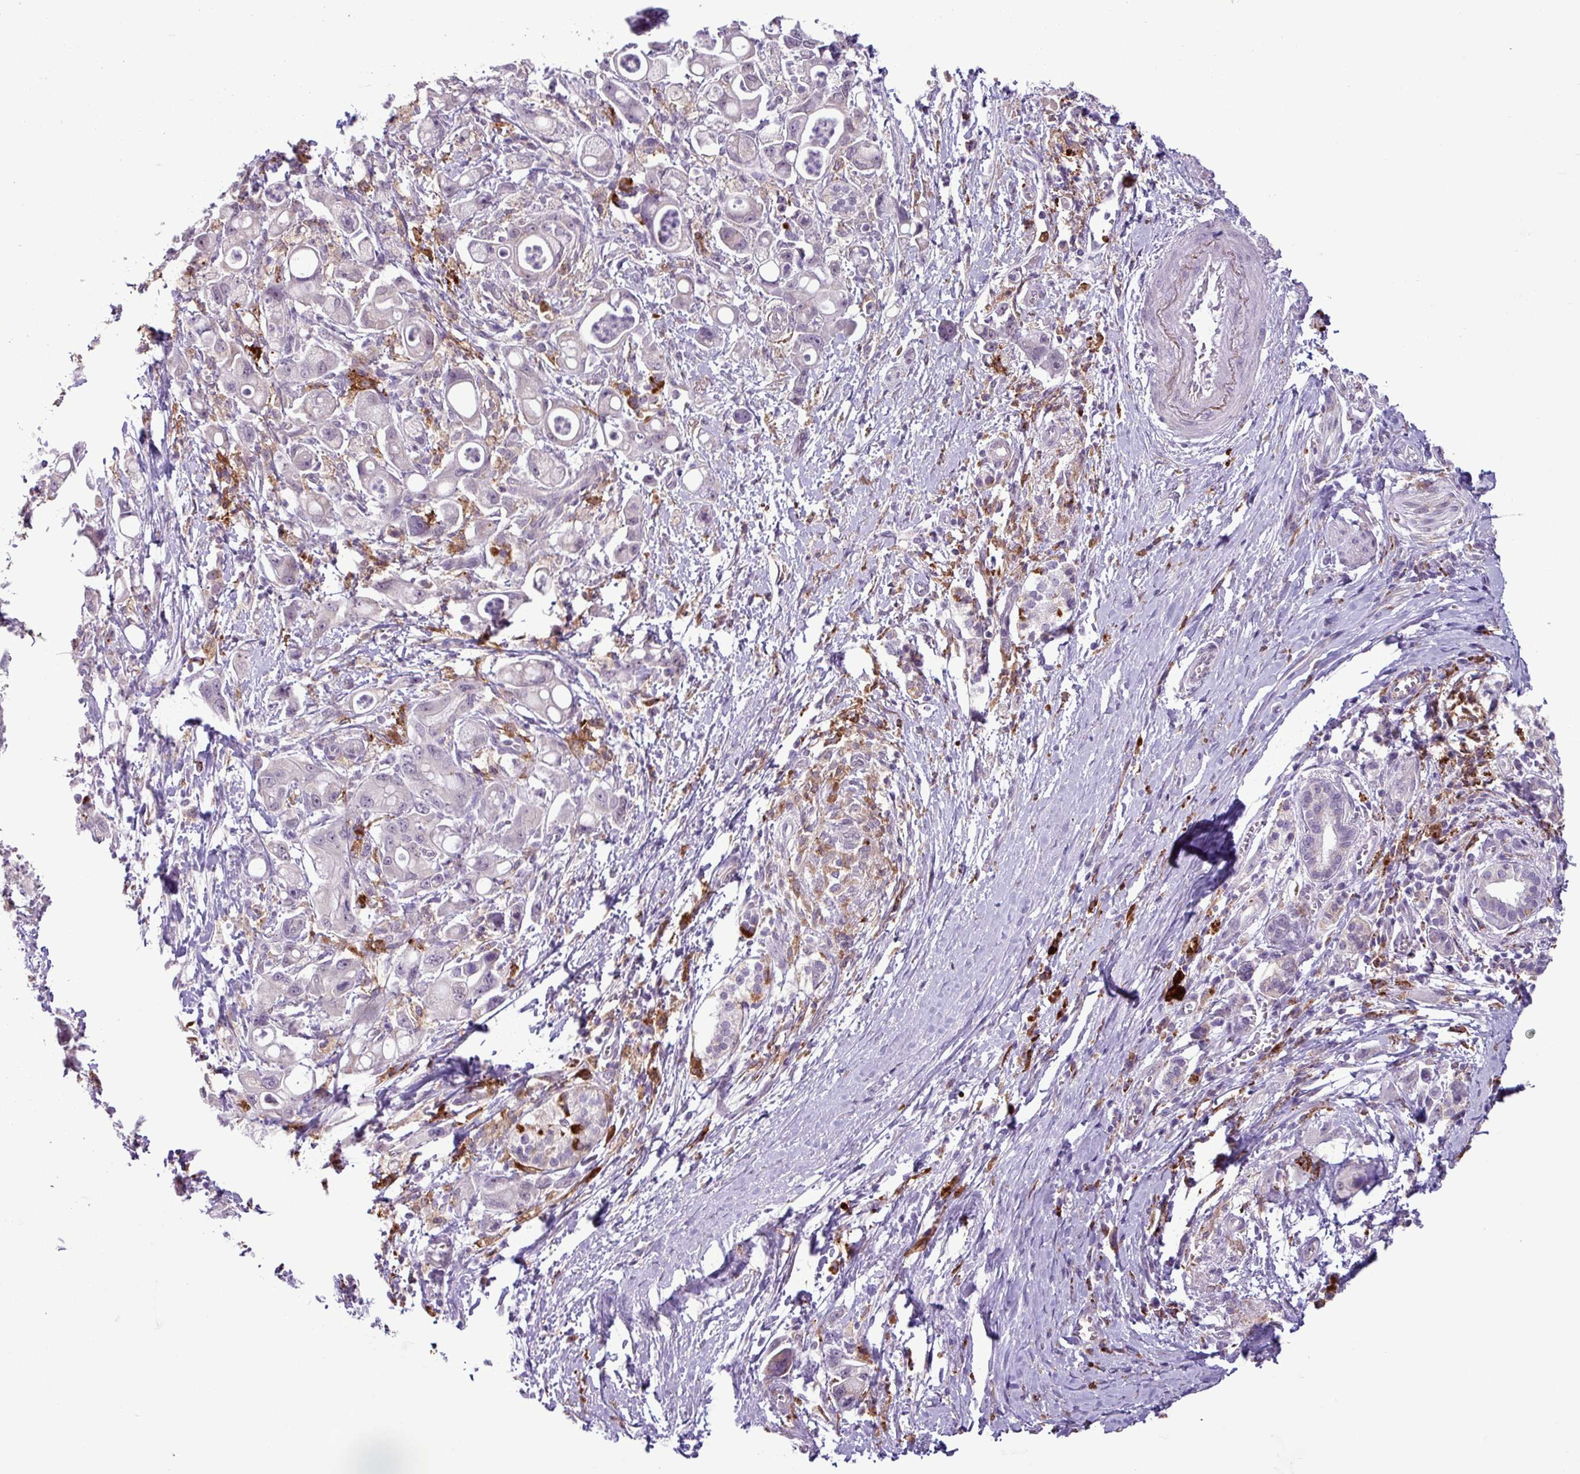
{"staining": {"intensity": "negative", "quantity": "none", "location": "none"}, "tissue": "pancreatic cancer", "cell_type": "Tumor cells", "image_type": "cancer", "snomed": [{"axis": "morphology", "description": "Adenocarcinoma, NOS"}, {"axis": "topography", "description": "Pancreas"}], "caption": "There is no significant staining in tumor cells of pancreatic cancer.", "gene": "C9orf24", "patient": {"sex": "male", "age": 68}}